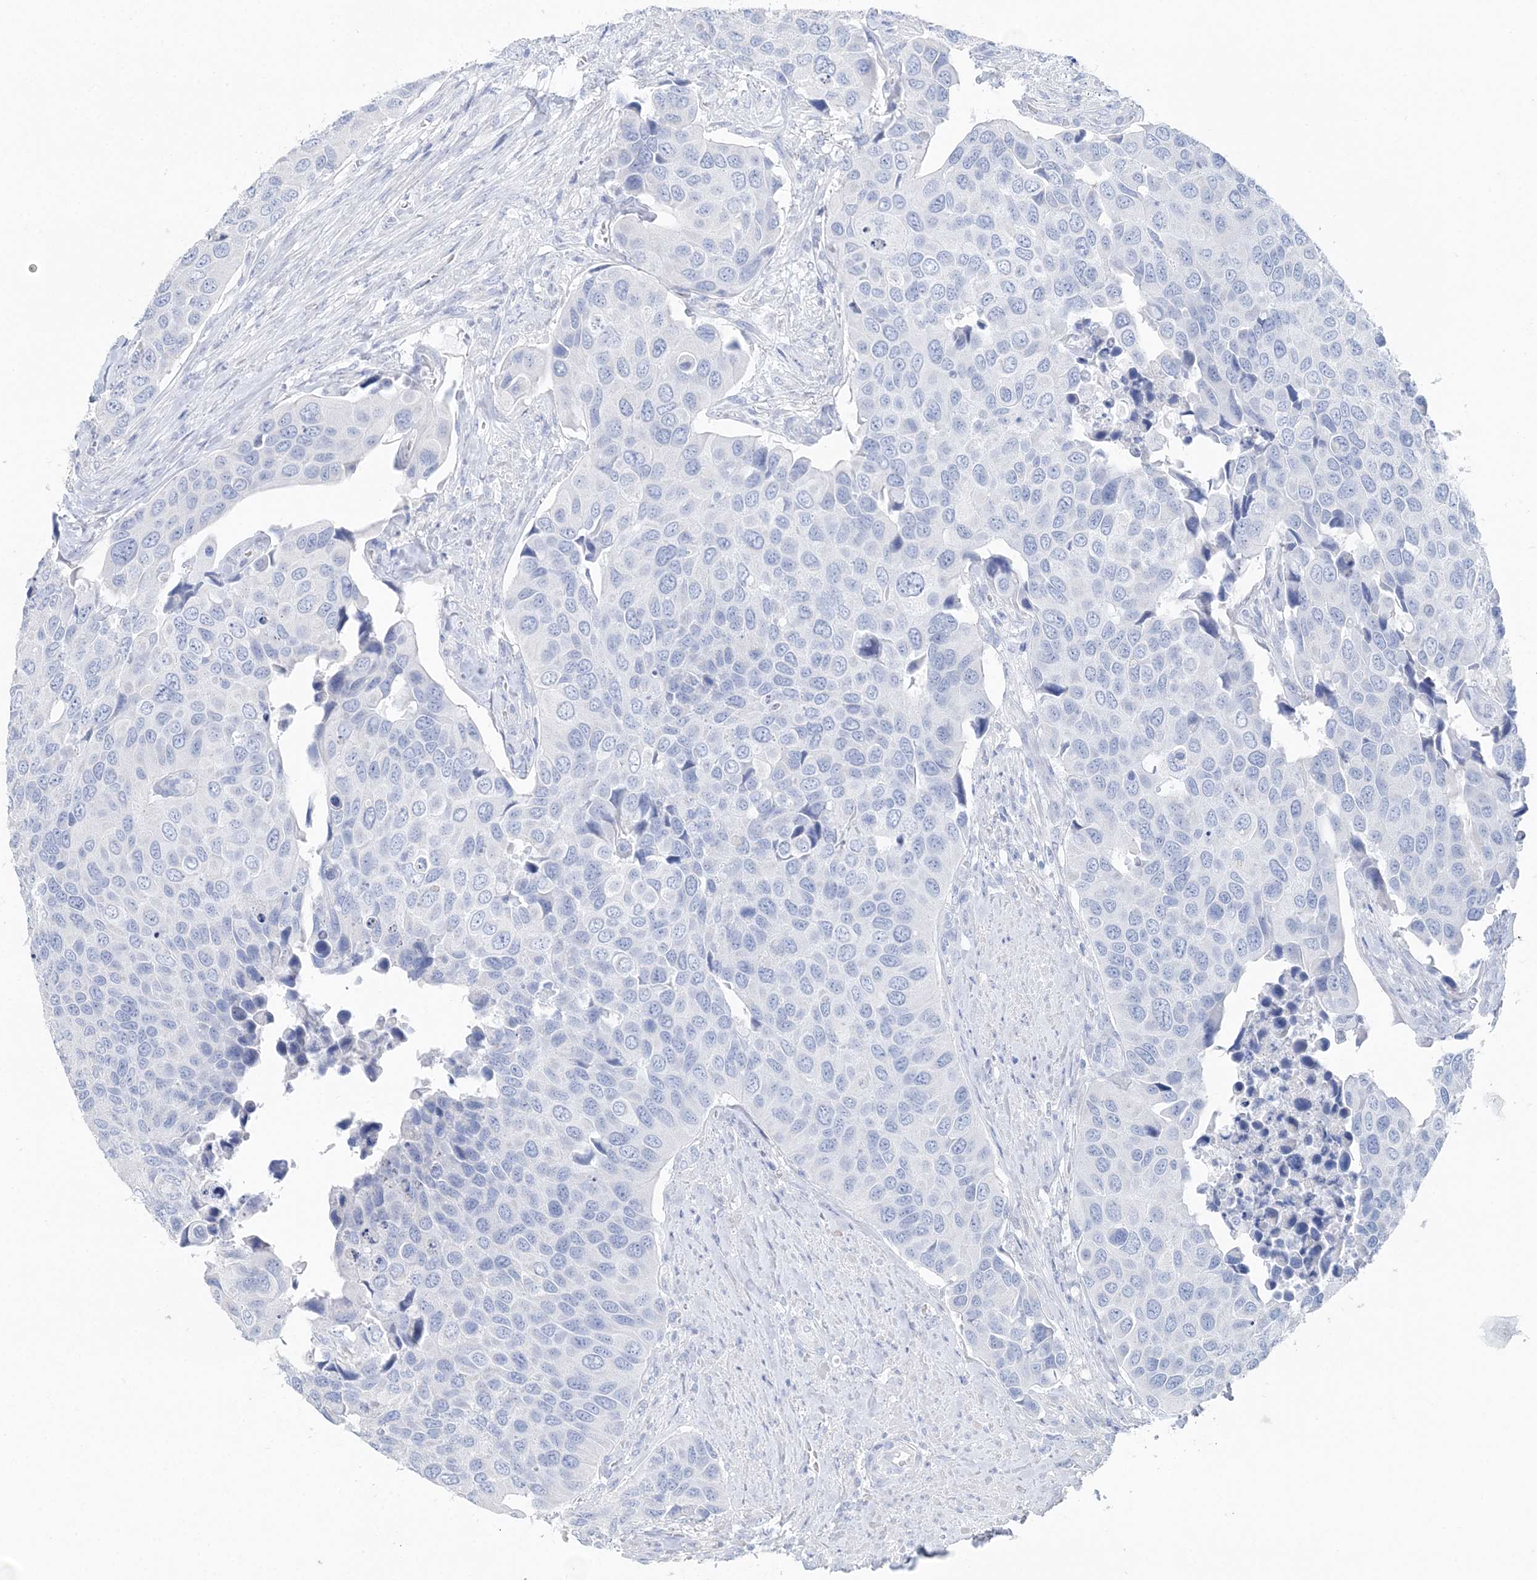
{"staining": {"intensity": "negative", "quantity": "none", "location": "none"}, "tissue": "urothelial cancer", "cell_type": "Tumor cells", "image_type": "cancer", "snomed": [{"axis": "morphology", "description": "Urothelial carcinoma, High grade"}, {"axis": "topography", "description": "Urinary bladder"}], "caption": "High power microscopy photomicrograph of an IHC histopathology image of urothelial cancer, revealing no significant expression in tumor cells.", "gene": "TSPYL6", "patient": {"sex": "male", "age": 74}}